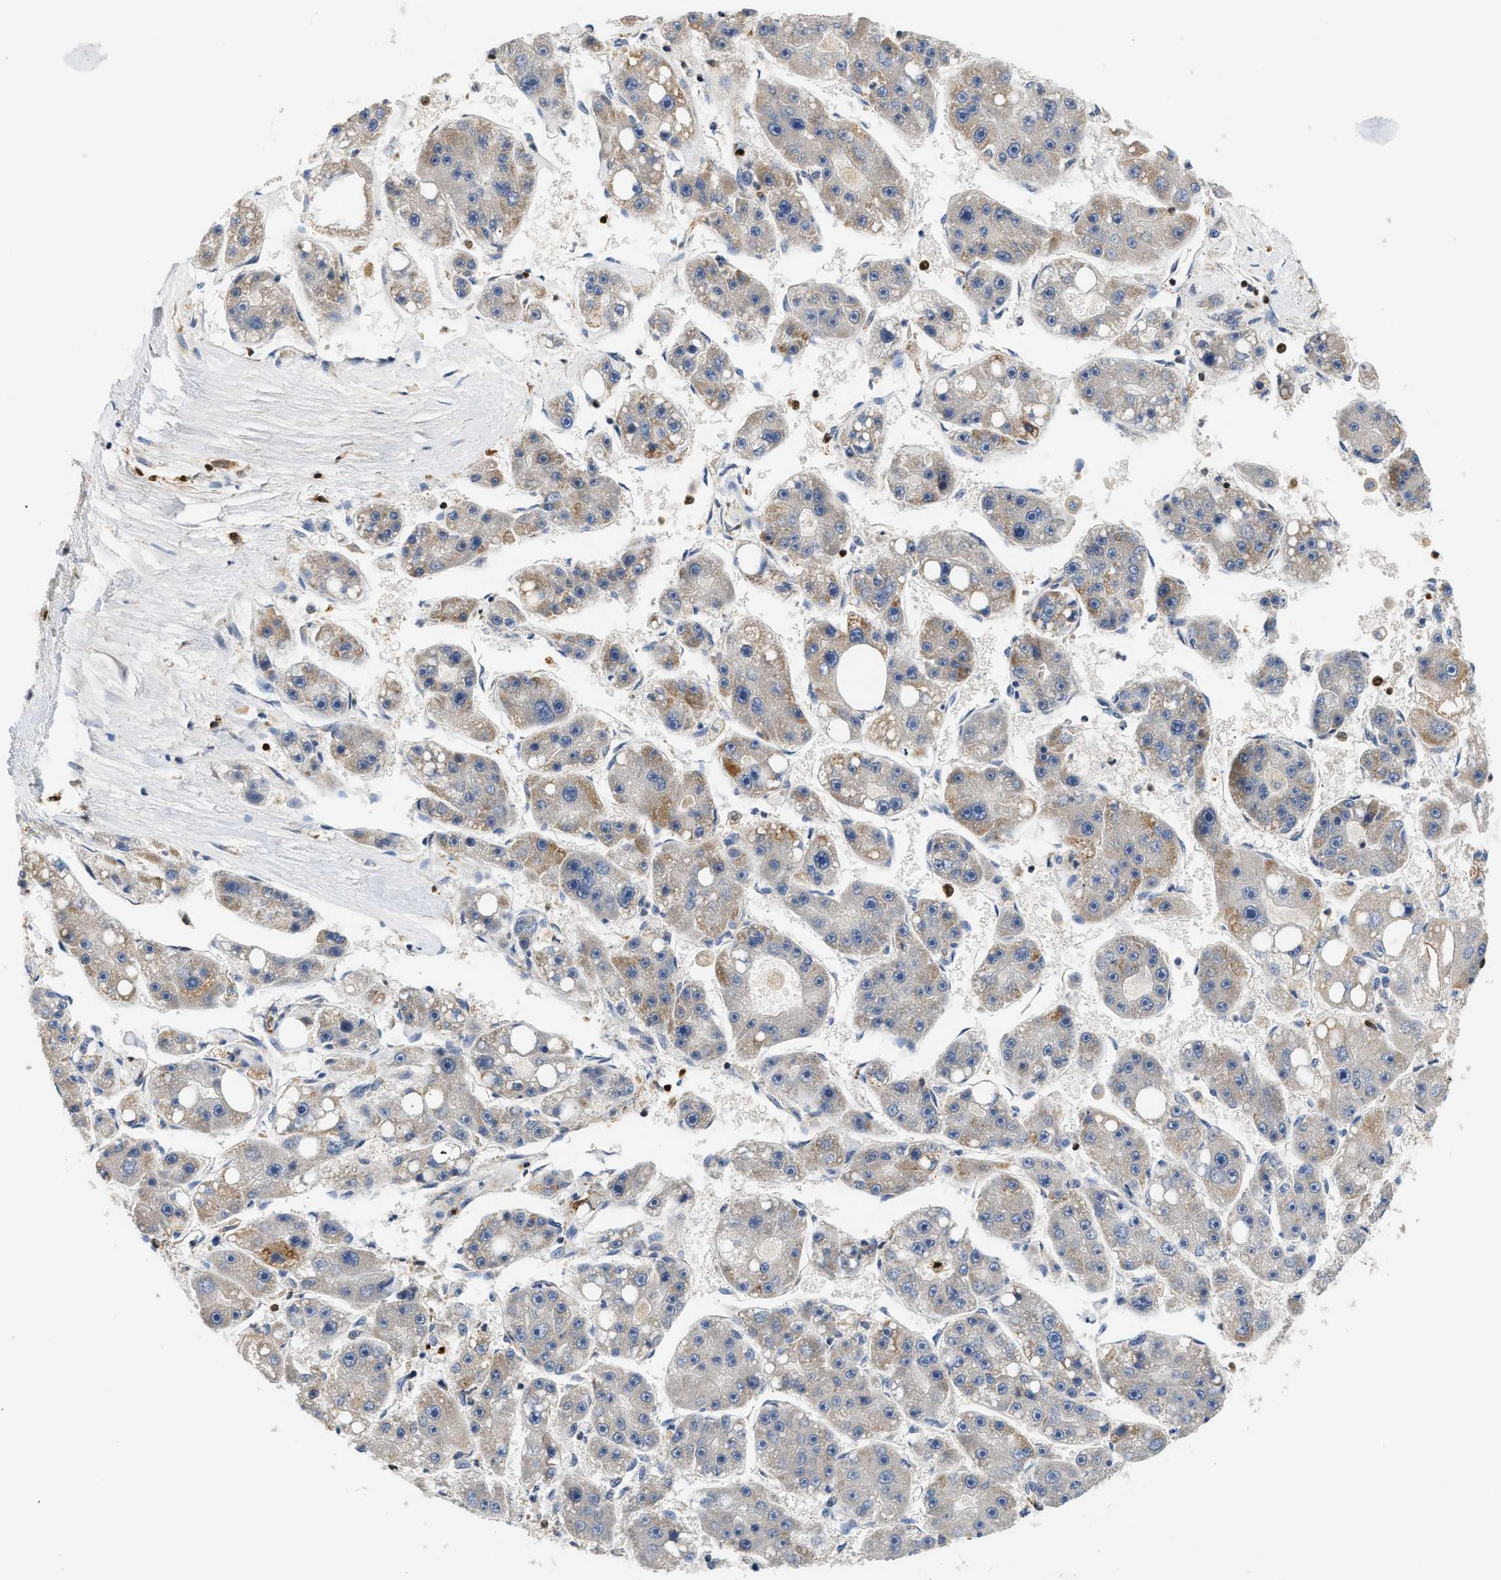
{"staining": {"intensity": "moderate", "quantity": "<25%", "location": "cytoplasmic/membranous"}, "tissue": "liver cancer", "cell_type": "Tumor cells", "image_type": "cancer", "snomed": [{"axis": "morphology", "description": "Carcinoma, Hepatocellular, NOS"}, {"axis": "topography", "description": "Liver"}], "caption": "Immunohistochemical staining of human hepatocellular carcinoma (liver) displays low levels of moderate cytoplasmic/membranous protein expression in approximately <25% of tumor cells.", "gene": "SLIT2", "patient": {"sex": "female", "age": 61}}